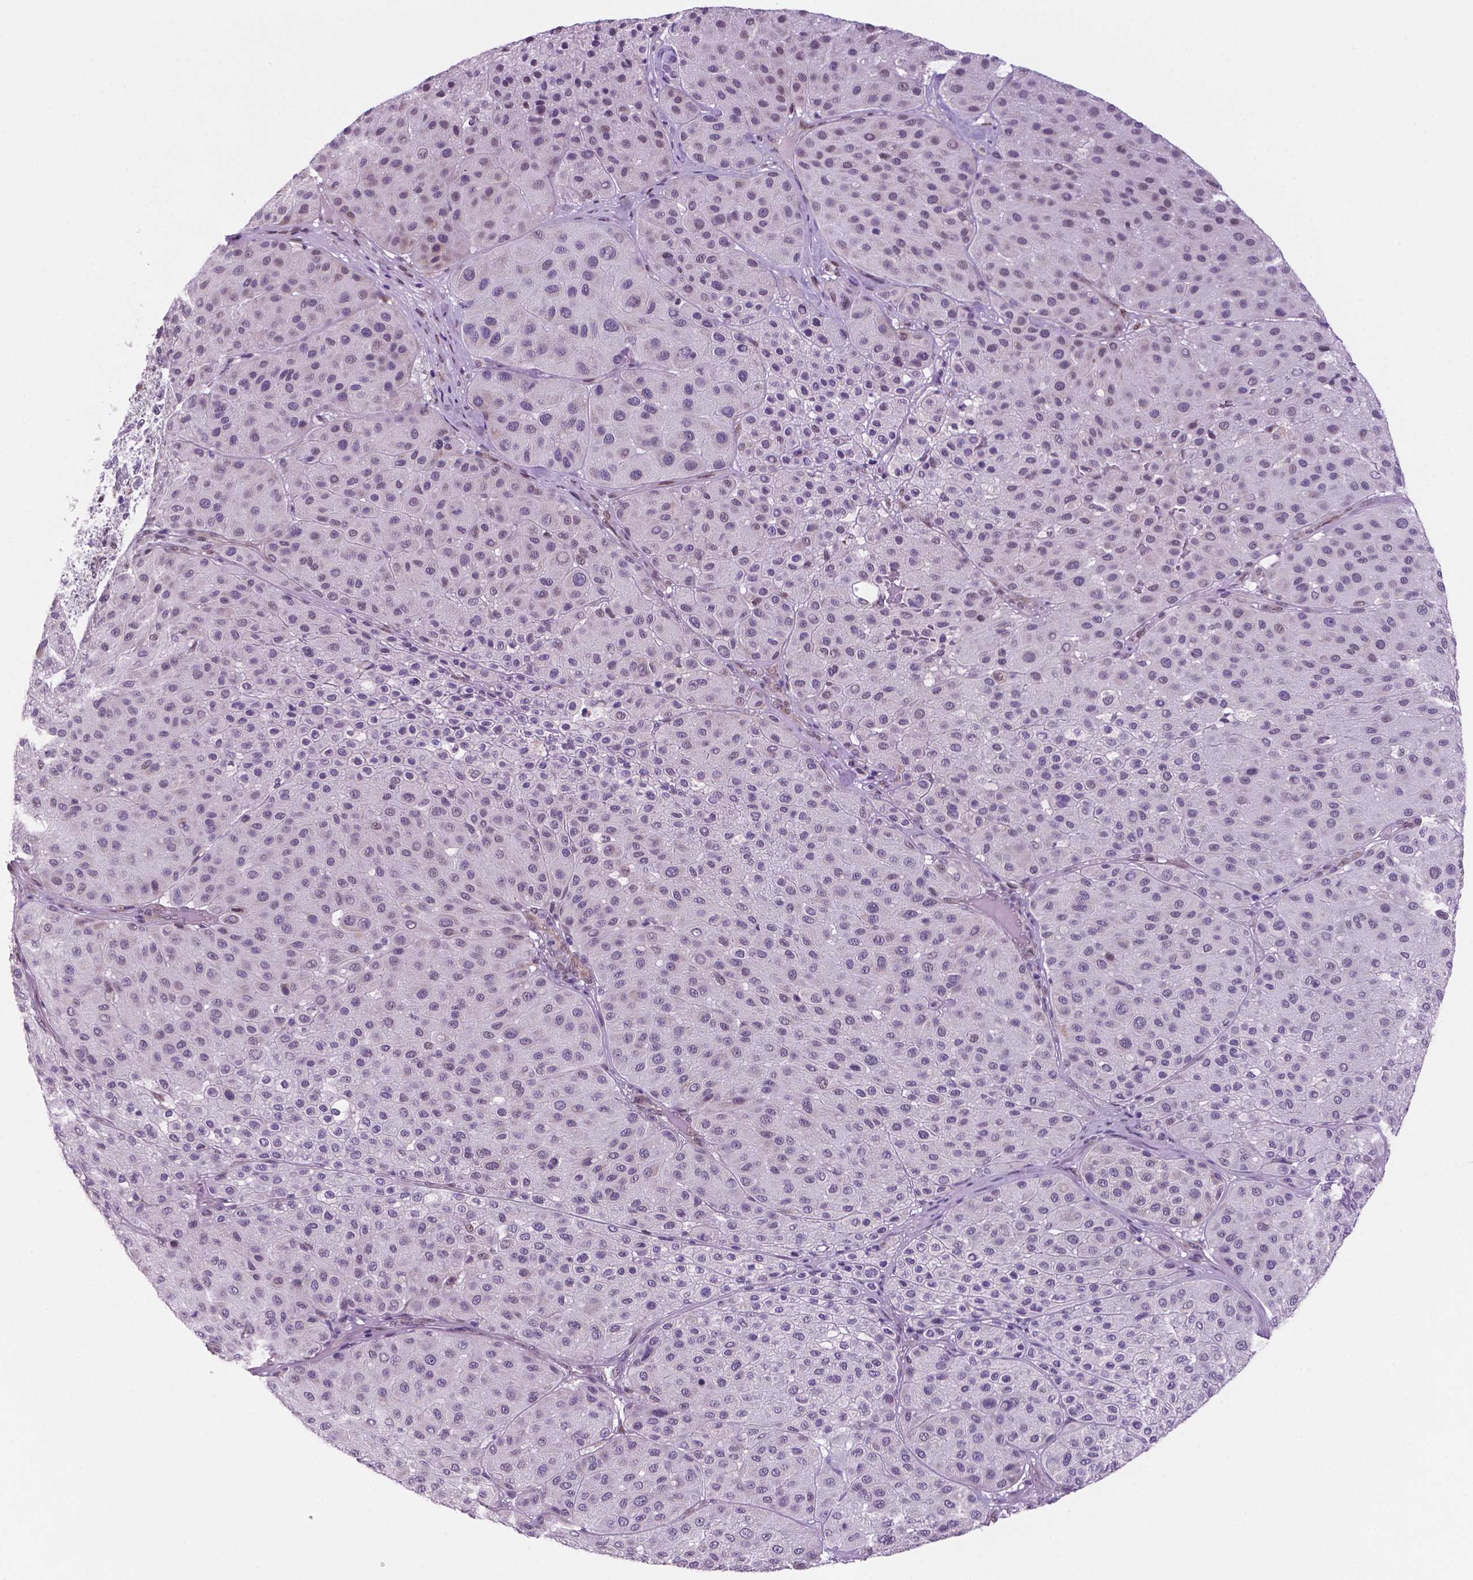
{"staining": {"intensity": "negative", "quantity": "none", "location": "none"}, "tissue": "melanoma", "cell_type": "Tumor cells", "image_type": "cancer", "snomed": [{"axis": "morphology", "description": "Malignant melanoma, Metastatic site"}, {"axis": "topography", "description": "Smooth muscle"}], "caption": "The immunohistochemistry photomicrograph has no significant positivity in tumor cells of malignant melanoma (metastatic site) tissue.", "gene": "C18orf21", "patient": {"sex": "male", "age": 41}}